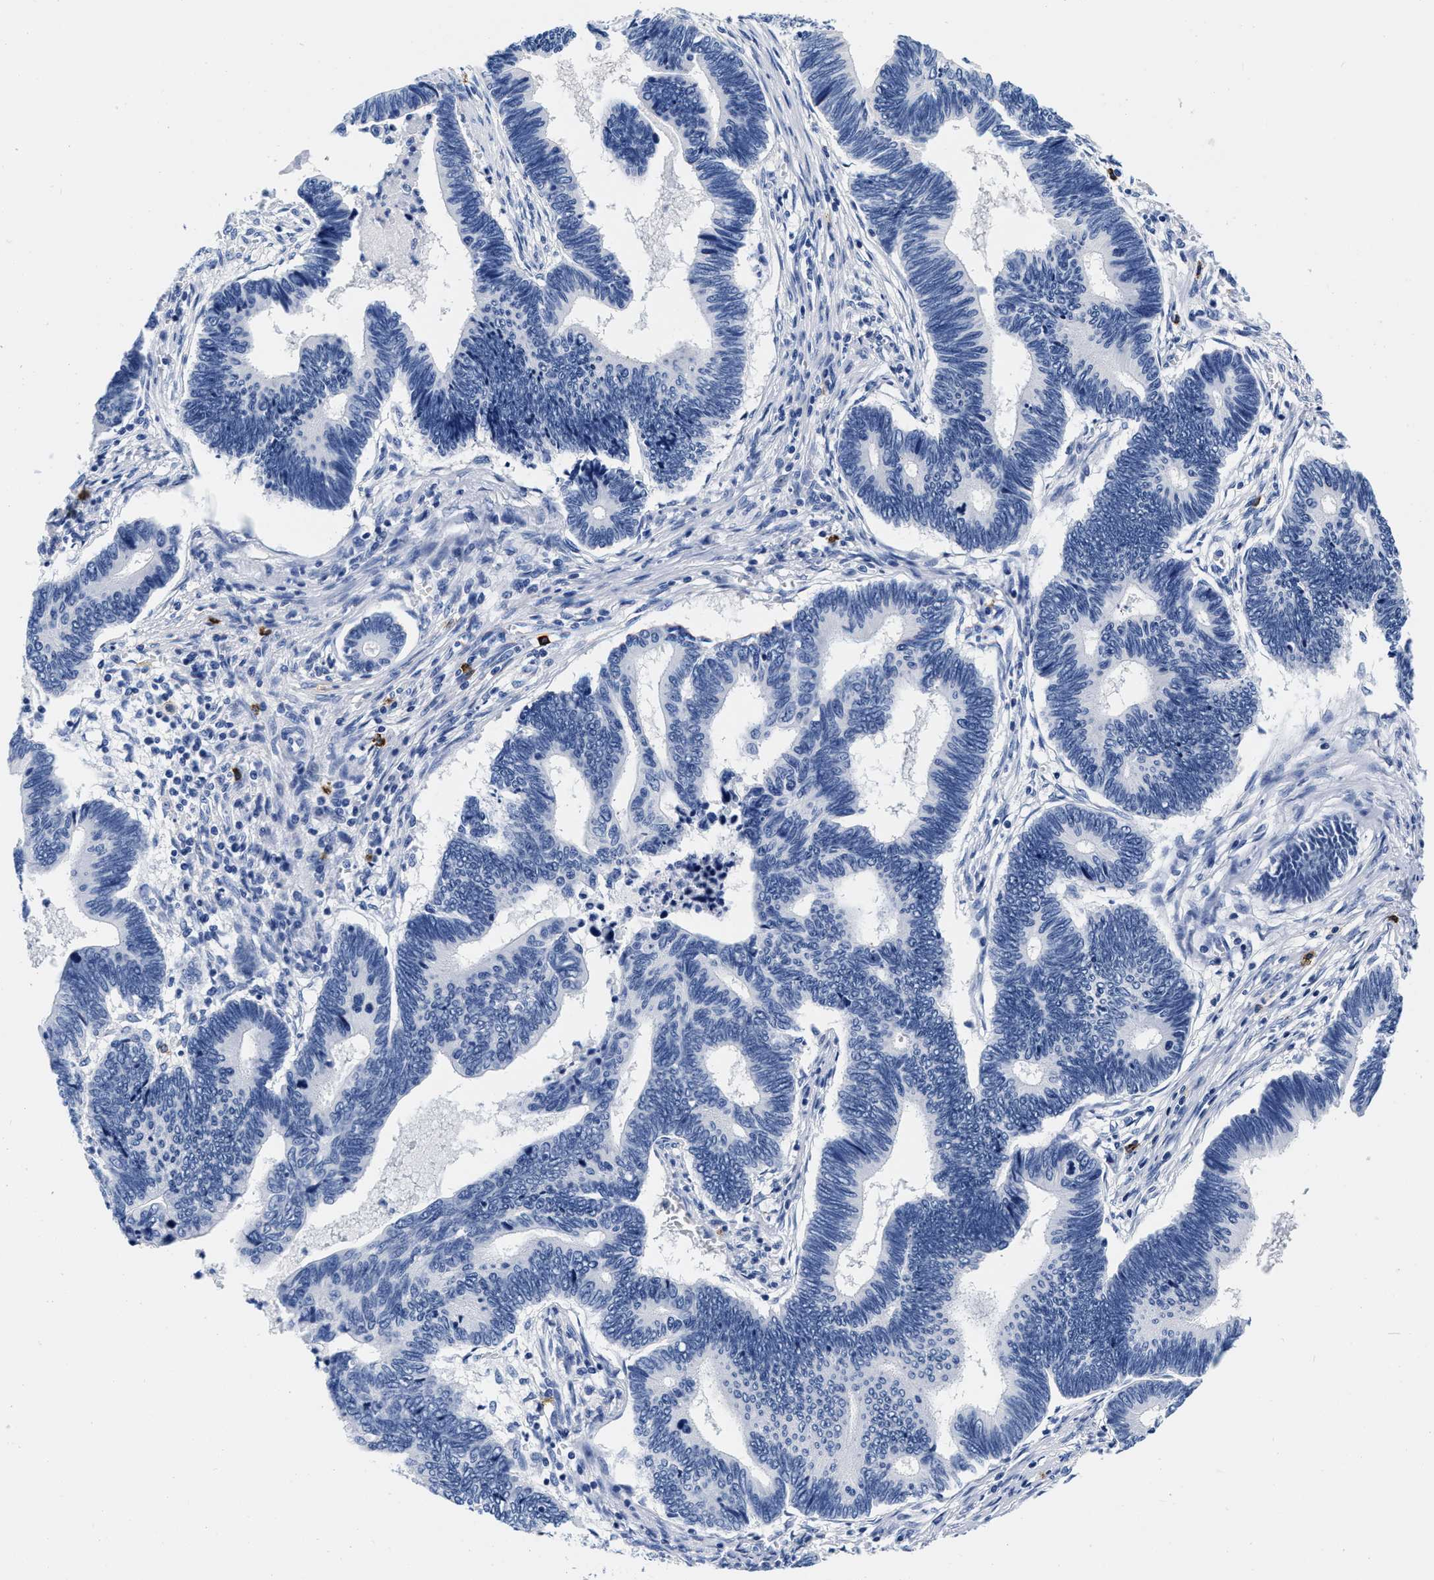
{"staining": {"intensity": "negative", "quantity": "none", "location": "none"}, "tissue": "pancreatic cancer", "cell_type": "Tumor cells", "image_type": "cancer", "snomed": [{"axis": "morphology", "description": "Adenocarcinoma, NOS"}, {"axis": "topography", "description": "Pancreas"}], "caption": "A high-resolution histopathology image shows immunohistochemistry staining of adenocarcinoma (pancreatic), which shows no significant positivity in tumor cells.", "gene": "CER1", "patient": {"sex": "female", "age": 70}}